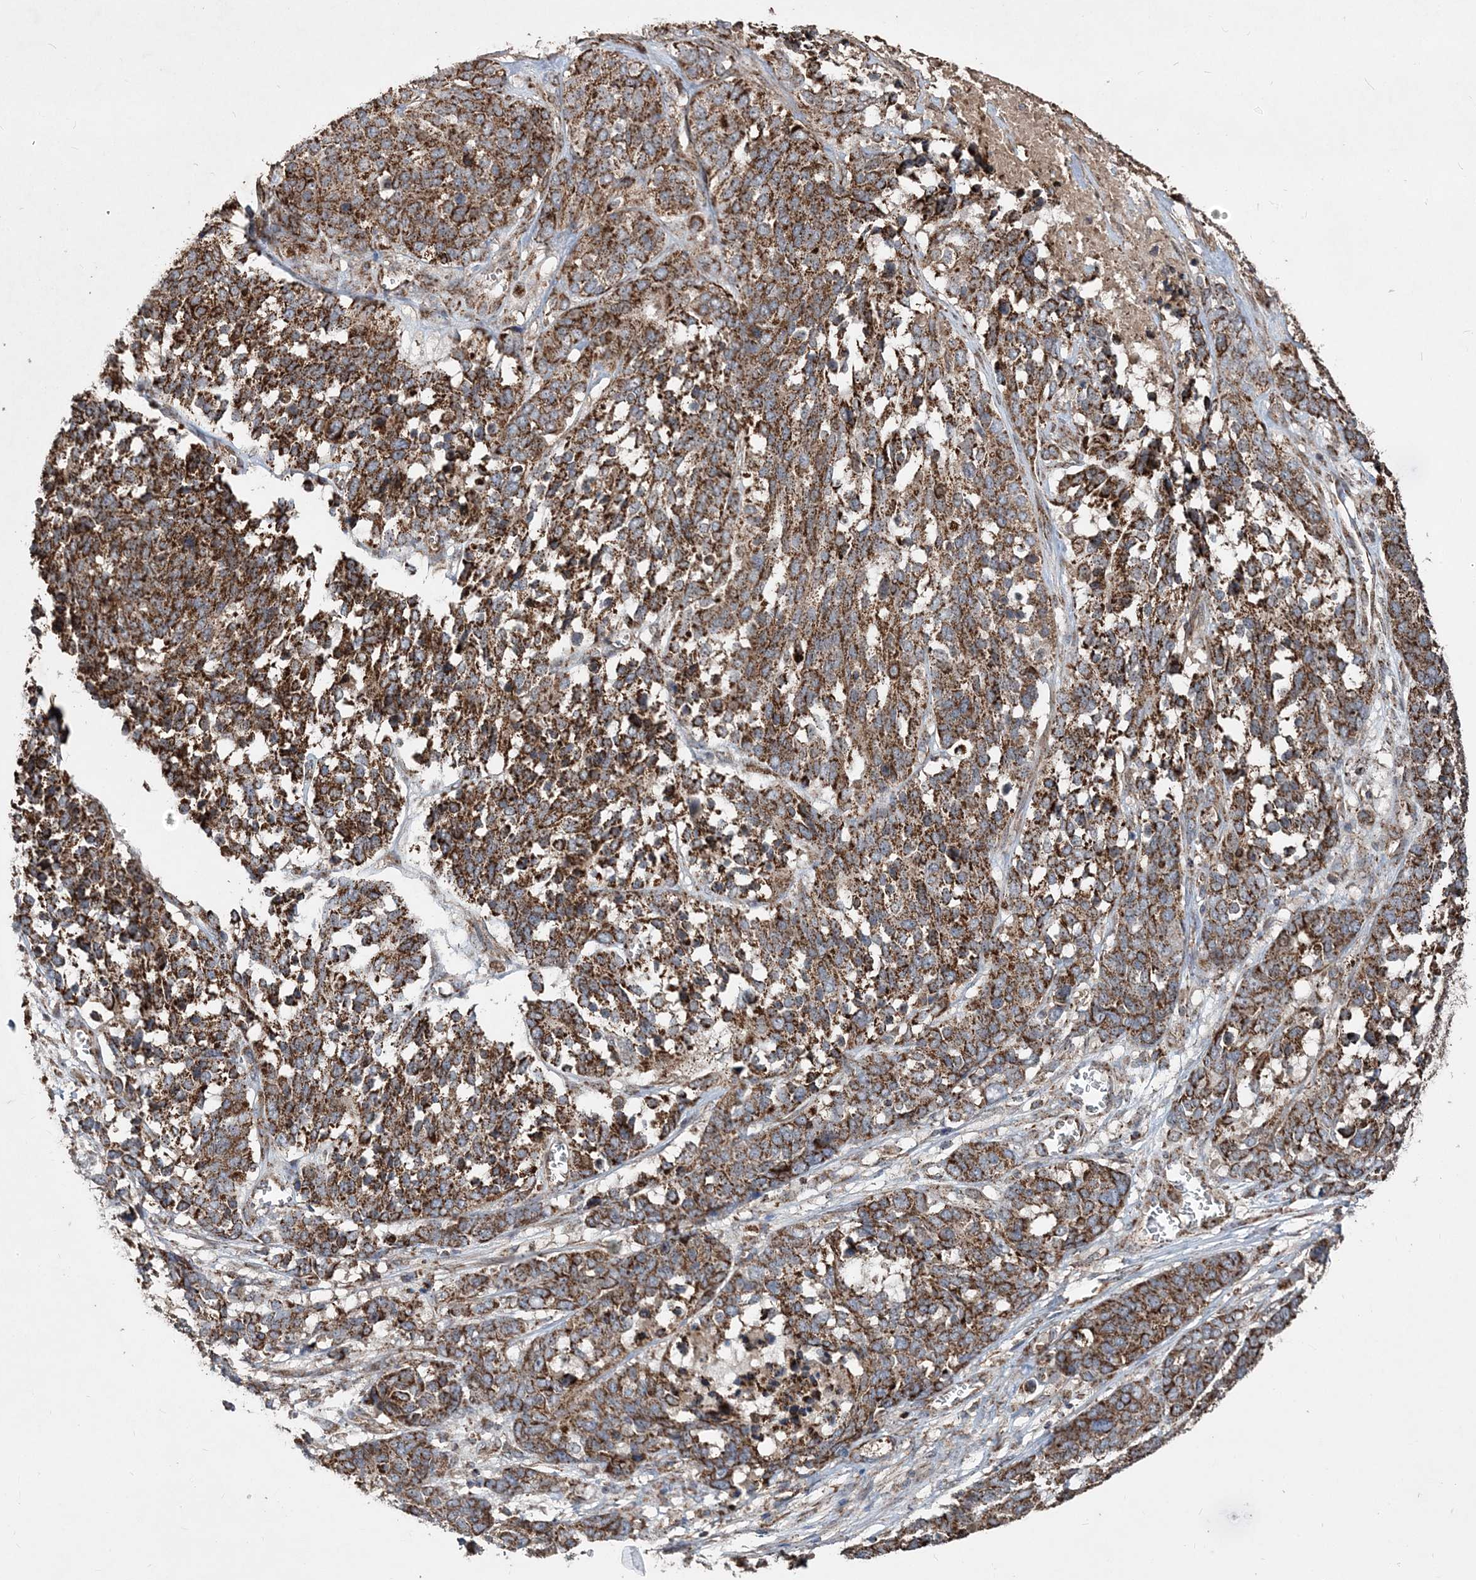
{"staining": {"intensity": "strong", "quantity": ">75%", "location": "cytoplasmic/membranous"}, "tissue": "ovarian cancer", "cell_type": "Tumor cells", "image_type": "cancer", "snomed": [{"axis": "morphology", "description": "Cystadenocarcinoma, serous, NOS"}, {"axis": "topography", "description": "Ovary"}], "caption": "Strong cytoplasmic/membranous positivity for a protein is appreciated in approximately >75% of tumor cells of ovarian serous cystadenocarcinoma using immunohistochemistry (IHC).", "gene": "POC5", "patient": {"sex": "female", "age": 44}}